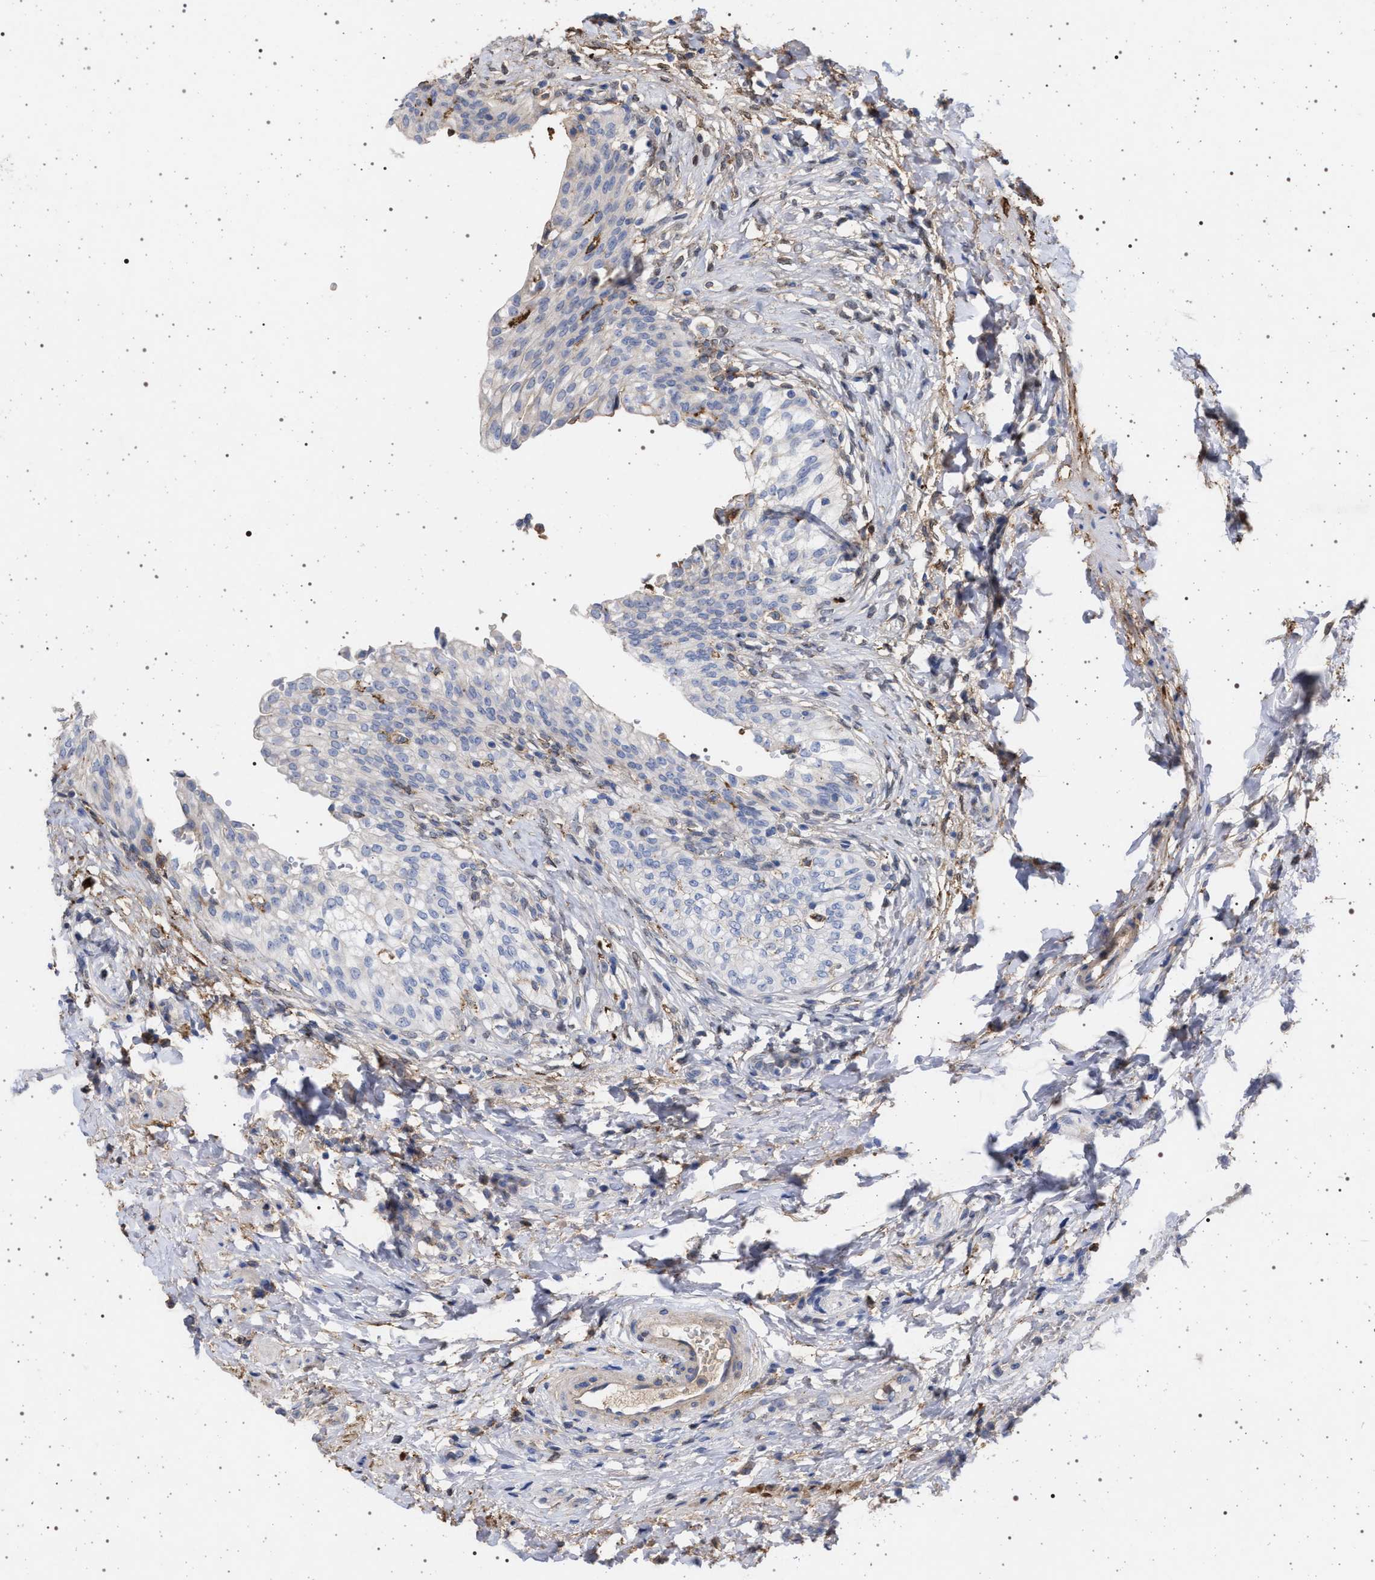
{"staining": {"intensity": "negative", "quantity": "none", "location": "none"}, "tissue": "urinary bladder", "cell_type": "Urothelial cells", "image_type": "normal", "snomed": [{"axis": "morphology", "description": "Urothelial carcinoma, High grade"}, {"axis": "topography", "description": "Urinary bladder"}], "caption": "Histopathology image shows no significant protein staining in urothelial cells of benign urinary bladder.", "gene": "PLG", "patient": {"sex": "male", "age": 46}}